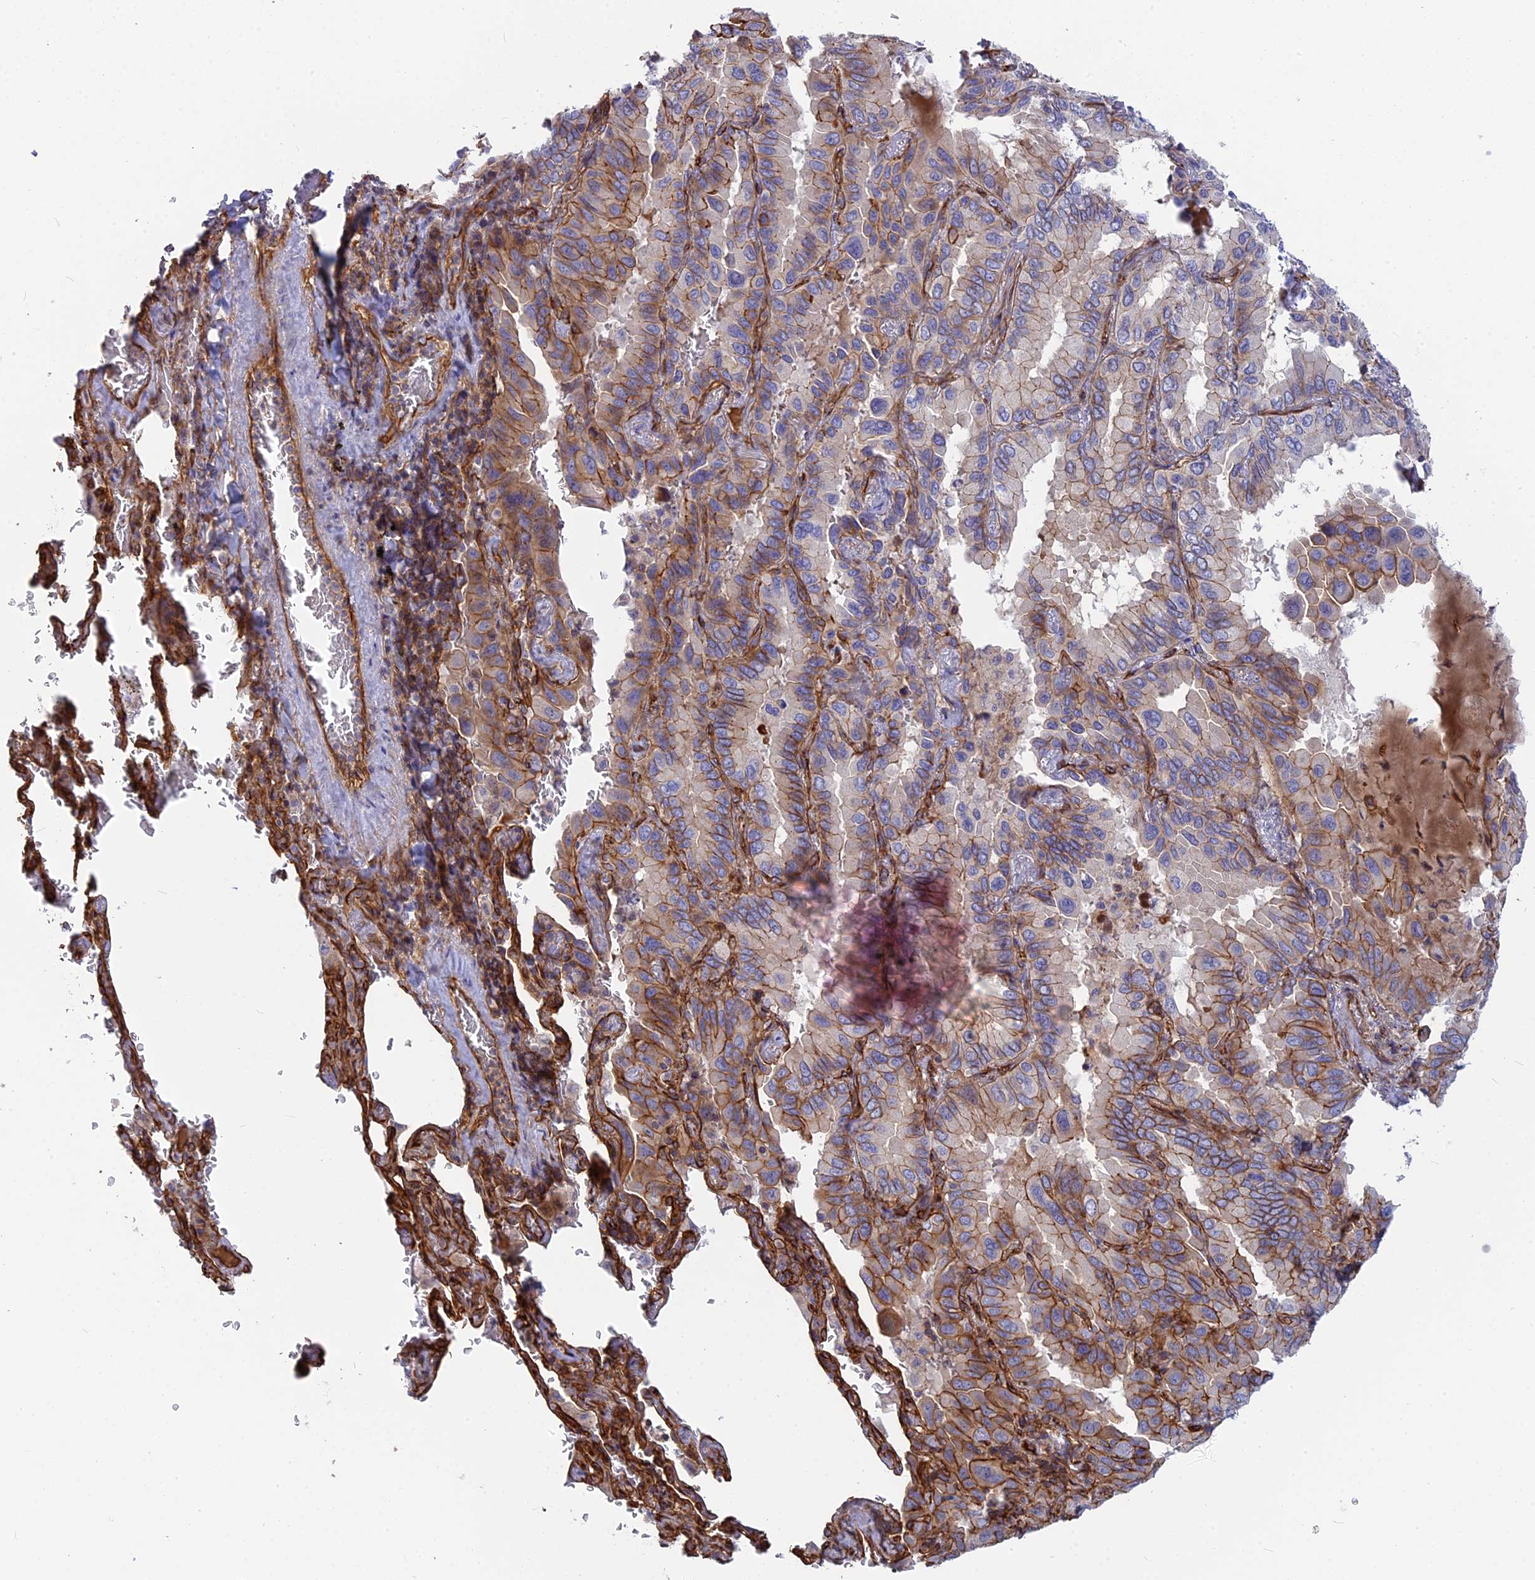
{"staining": {"intensity": "strong", "quantity": "25%-75%", "location": "cytoplasmic/membranous"}, "tissue": "lung cancer", "cell_type": "Tumor cells", "image_type": "cancer", "snomed": [{"axis": "morphology", "description": "Adenocarcinoma, NOS"}, {"axis": "topography", "description": "Lung"}], "caption": "Immunohistochemistry (DAB) staining of adenocarcinoma (lung) demonstrates strong cytoplasmic/membranous protein positivity in about 25%-75% of tumor cells.", "gene": "CNBD2", "patient": {"sex": "male", "age": 64}}